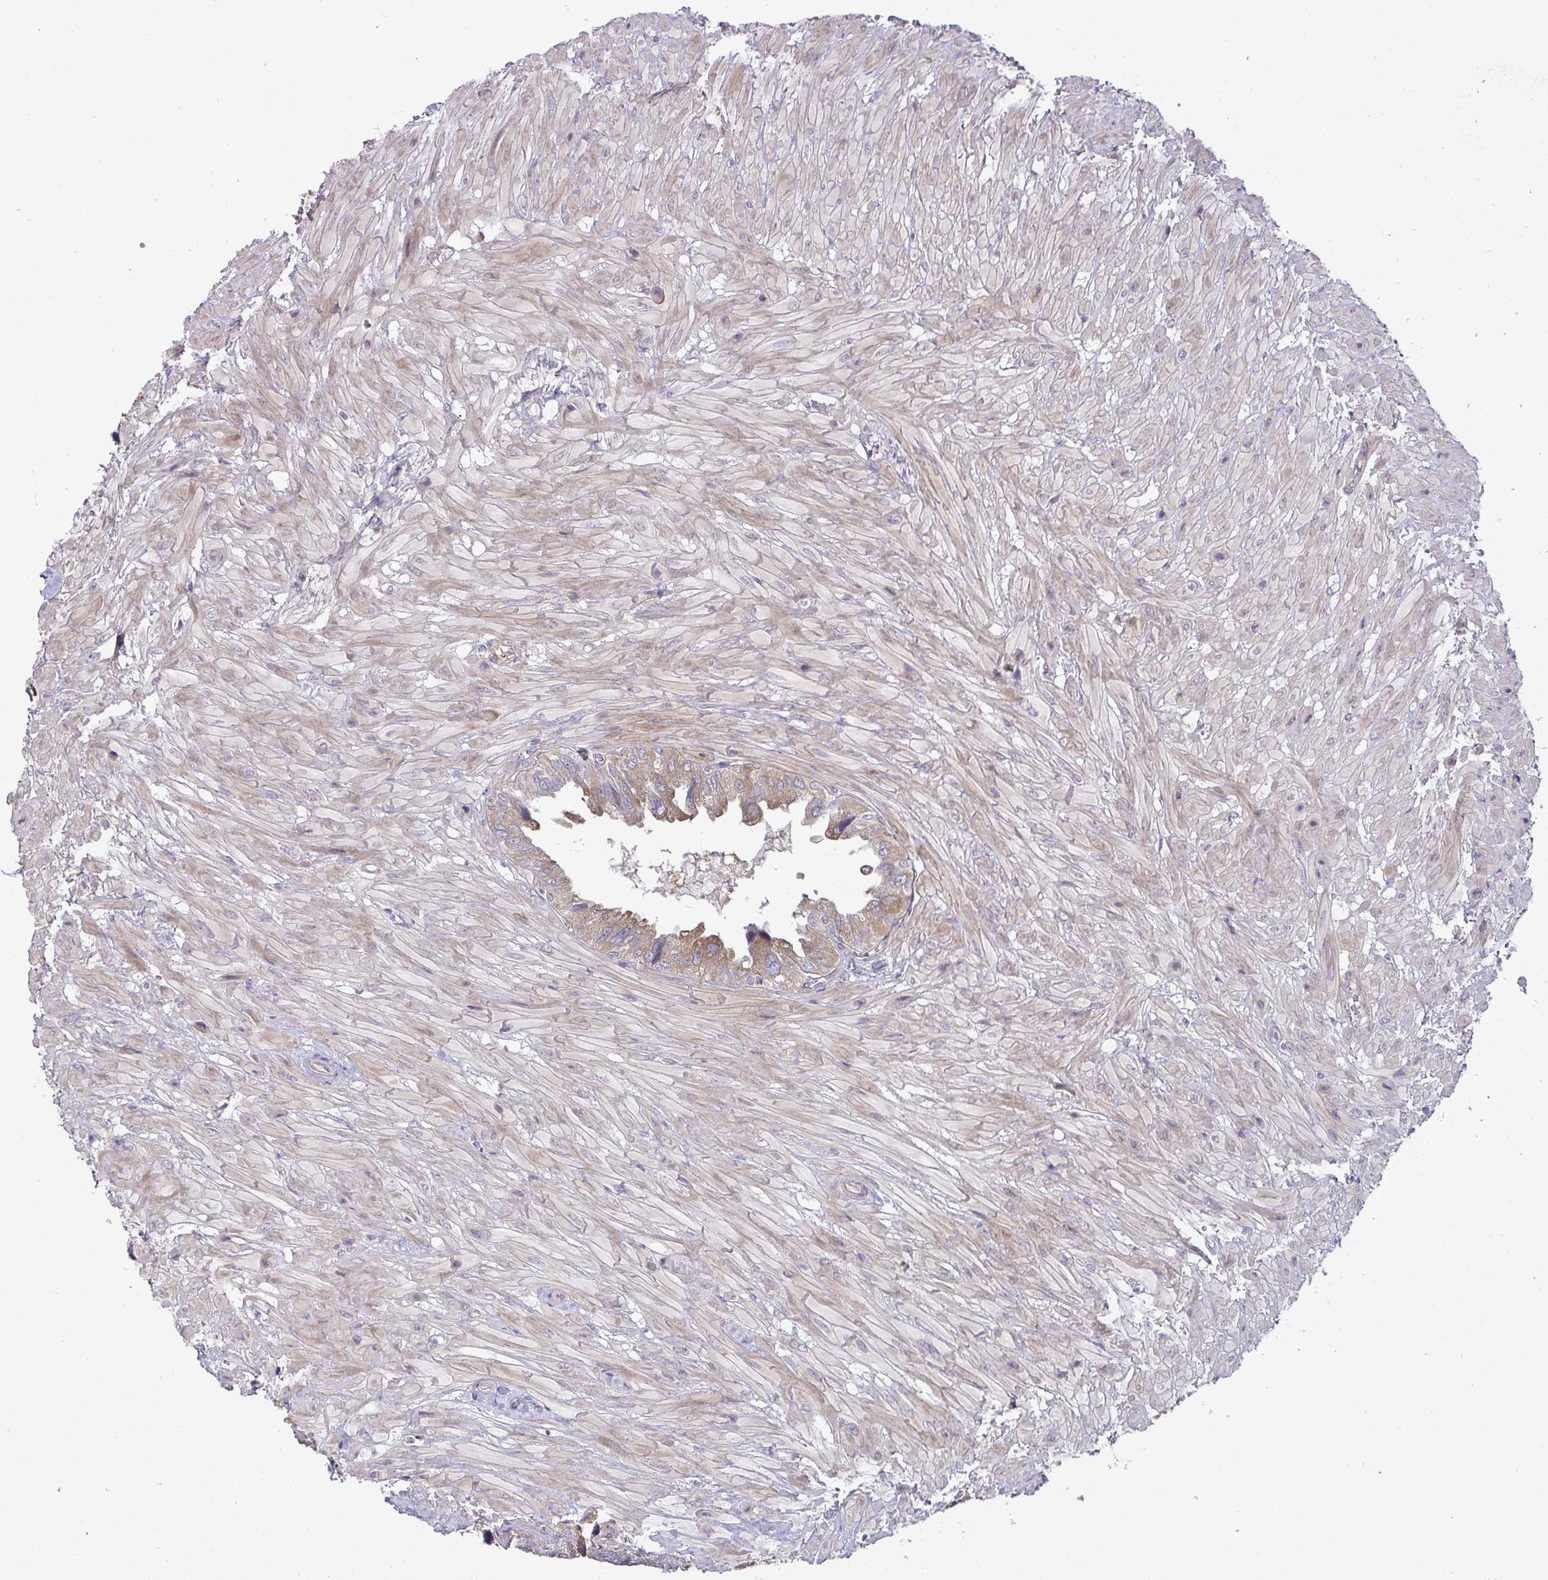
{"staining": {"intensity": "moderate", "quantity": ">75%", "location": "cytoplasmic/membranous"}, "tissue": "seminal vesicle", "cell_type": "Glandular cells", "image_type": "normal", "snomed": [{"axis": "morphology", "description": "Normal tissue, NOS"}, {"axis": "topography", "description": "Seminal veicle"}], "caption": "A brown stain shows moderate cytoplasmic/membranous expression of a protein in glandular cells of normal human seminal vesicle. (IHC, brightfield microscopy, high magnification).", "gene": "SH2D1B", "patient": {"sex": "male", "age": 55}}